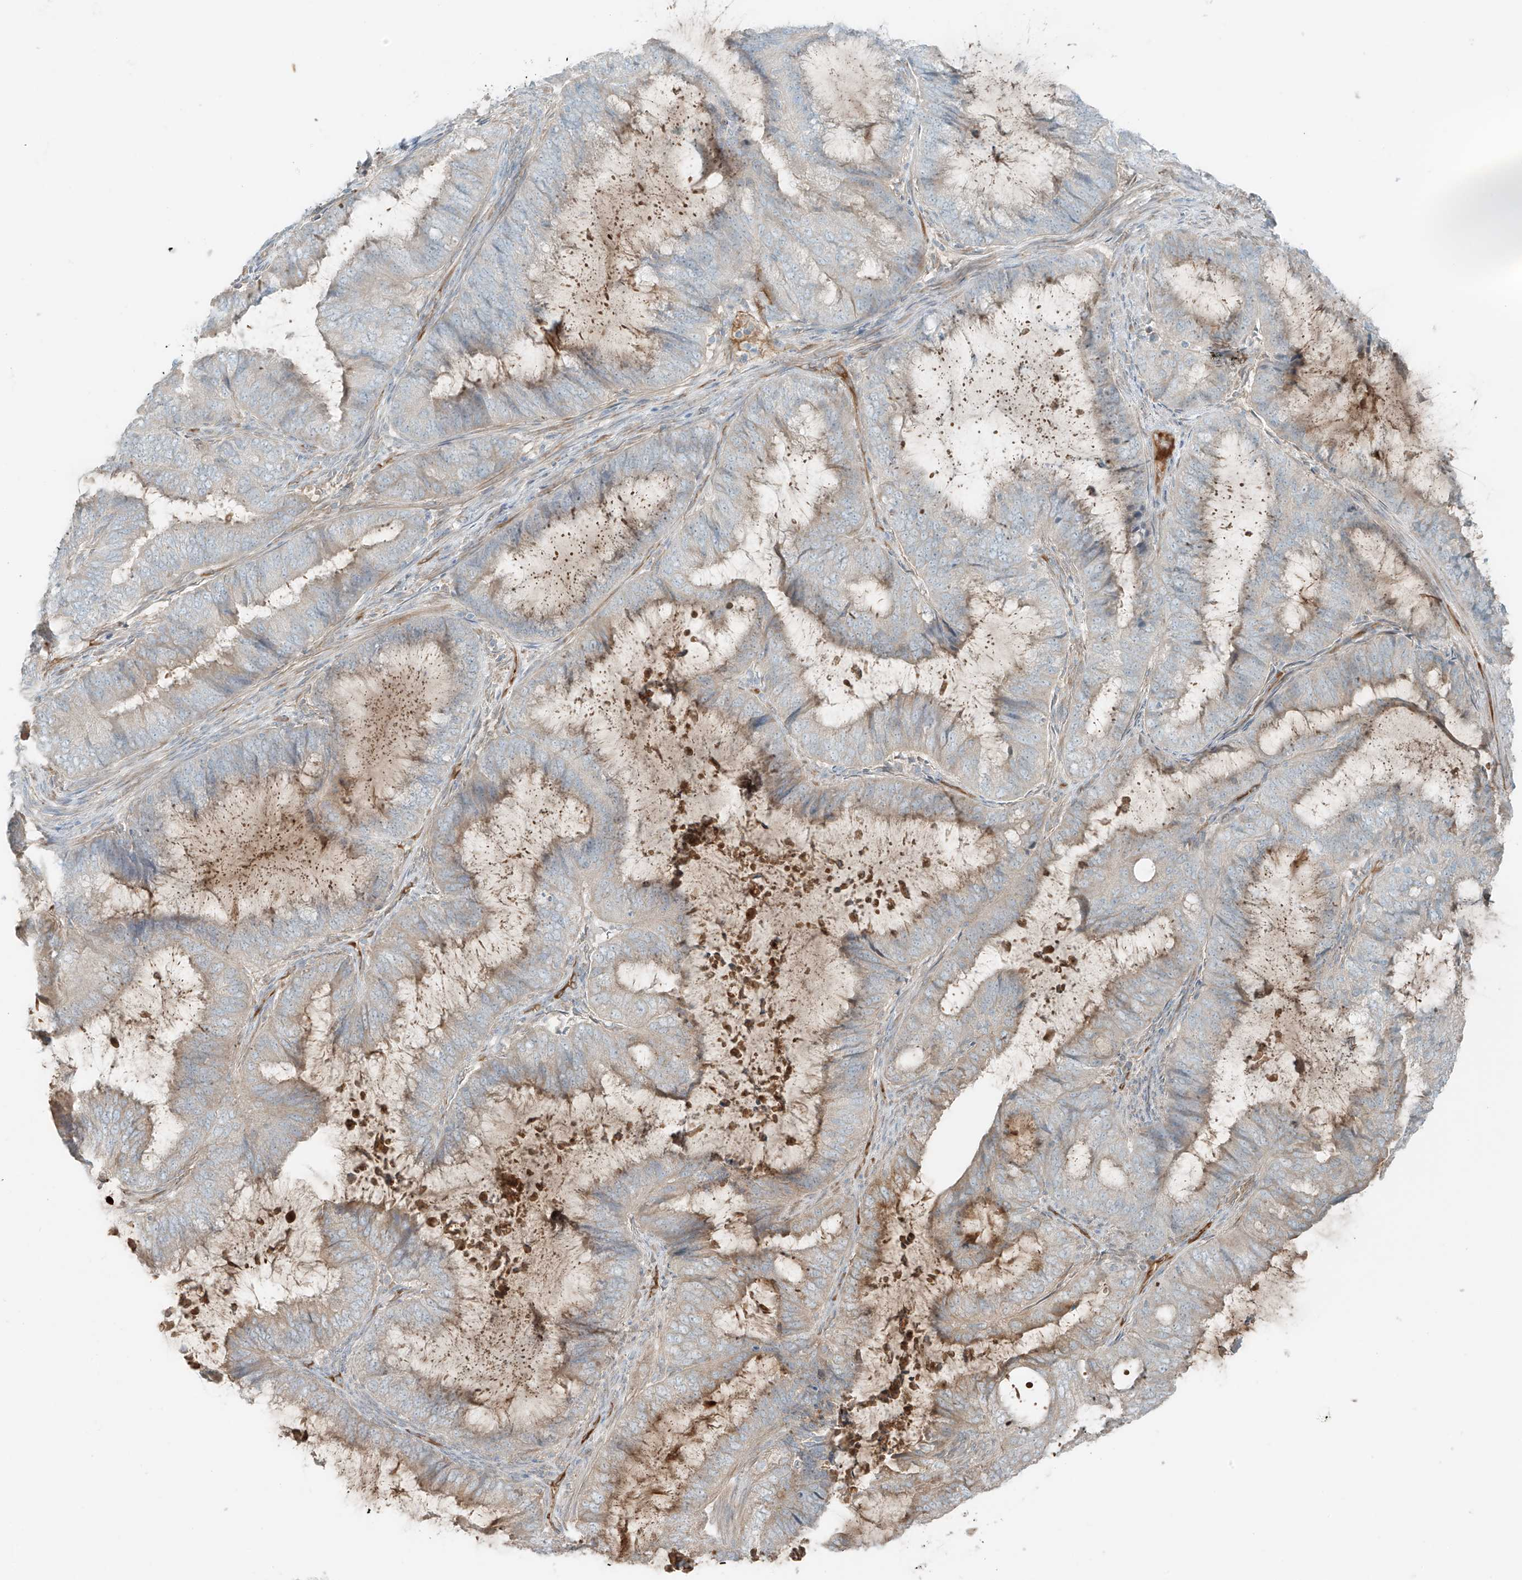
{"staining": {"intensity": "negative", "quantity": "none", "location": "none"}, "tissue": "endometrial cancer", "cell_type": "Tumor cells", "image_type": "cancer", "snomed": [{"axis": "morphology", "description": "Adenocarcinoma, NOS"}, {"axis": "topography", "description": "Endometrium"}], "caption": "Photomicrograph shows no significant protein positivity in tumor cells of endometrial cancer.", "gene": "FSTL1", "patient": {"sex": "female", "age": 81}}